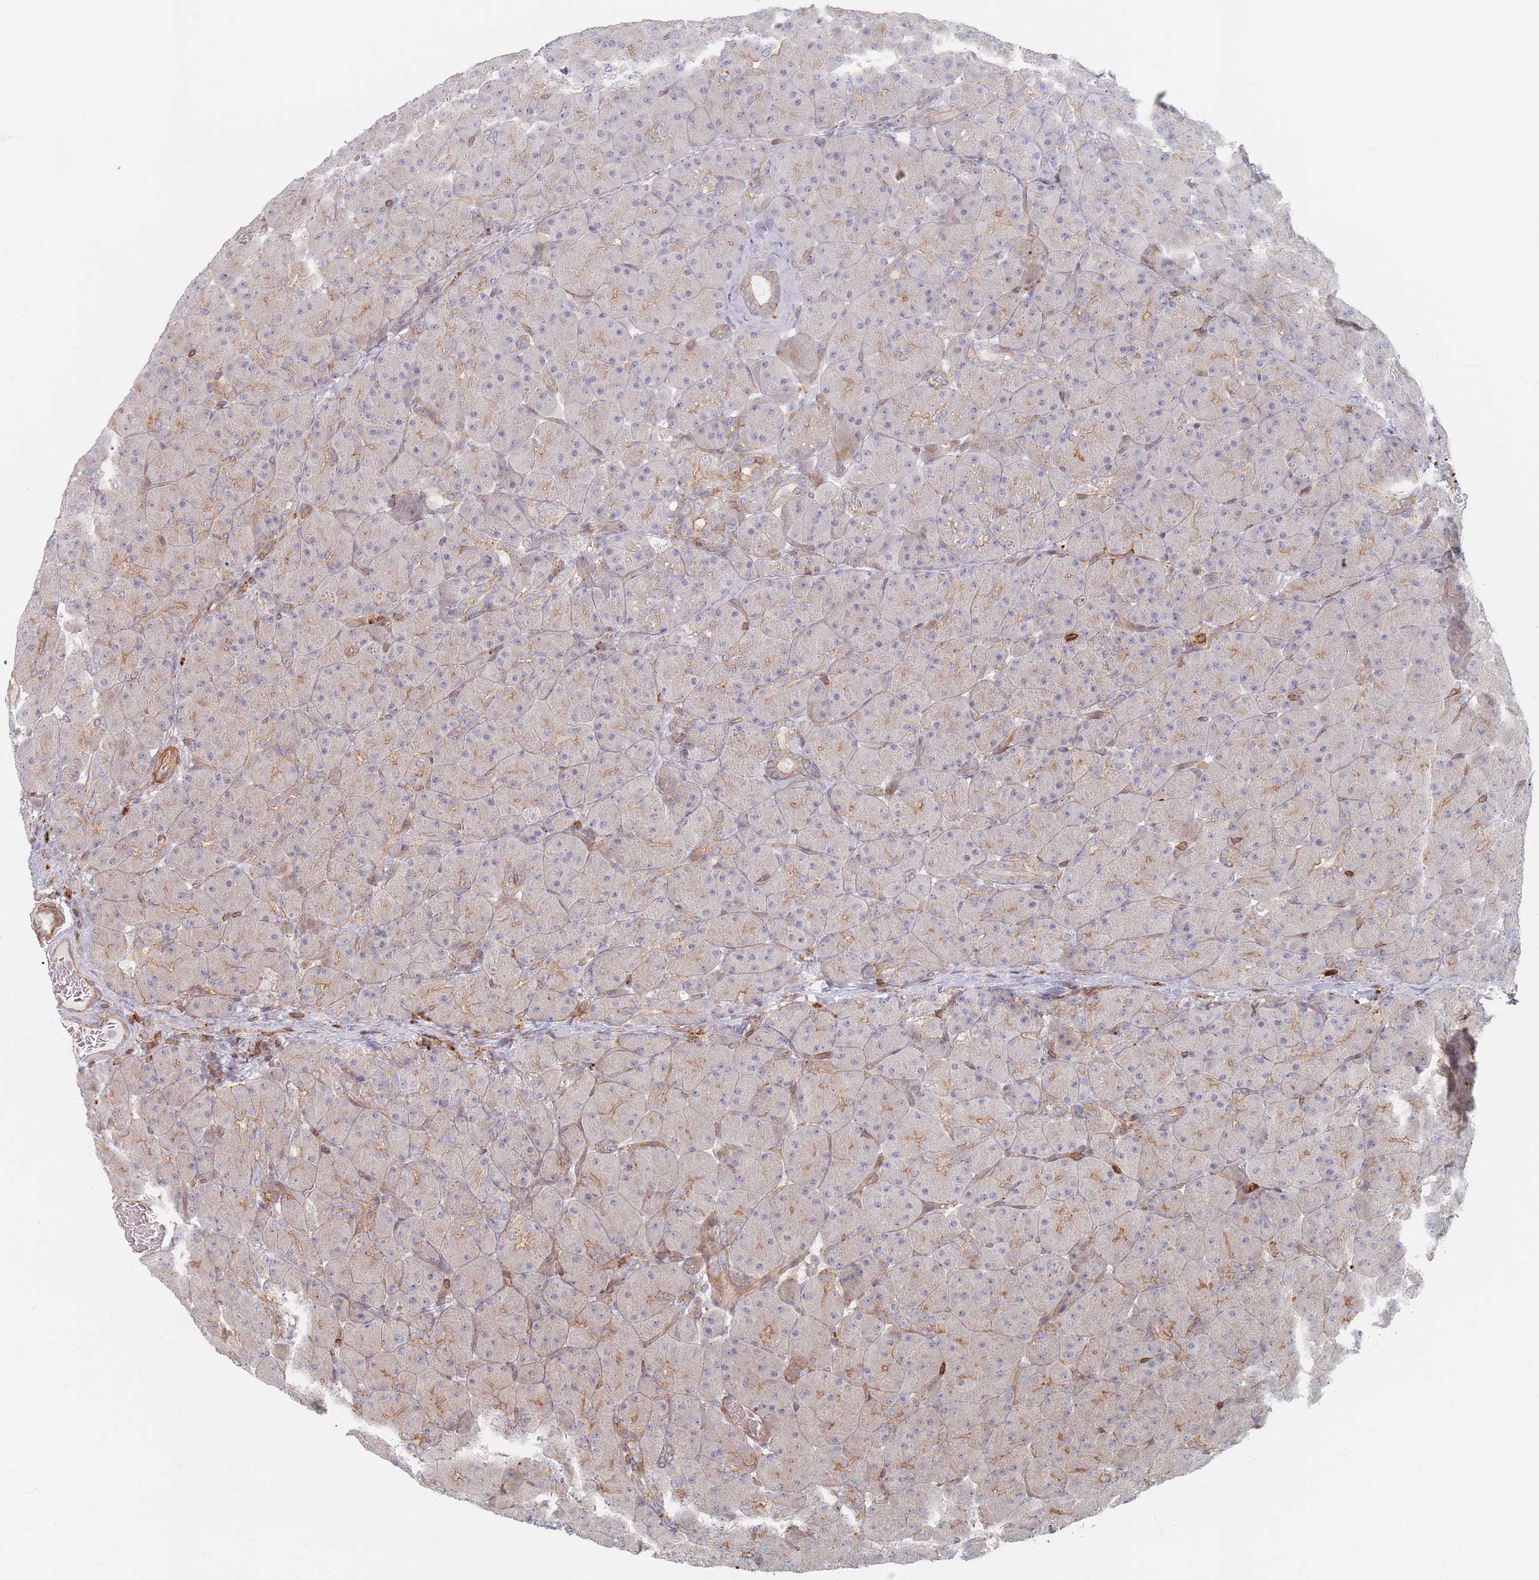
{"staining": {"intensity": "moderate", "quantity": "<25%", "location": "cytoplasmic/membranous"}, "tissue": "pancreas", "cell_type": "Exocrine glandular cells", "image_type": "normal", "snomed": [{"axis": "morphology", "description": "Normal tissue, NOS"}, {"axis": "topography", "description": "Pancreas"}], "caption": "Exocrine glandular cells reveal low levels of moderate cytoplasmic/membranous staining in approximately <25% of cells in normal pancreas.", "gene": "ZKSCAN7", "patient": {"sex": "male", "age": 66}}